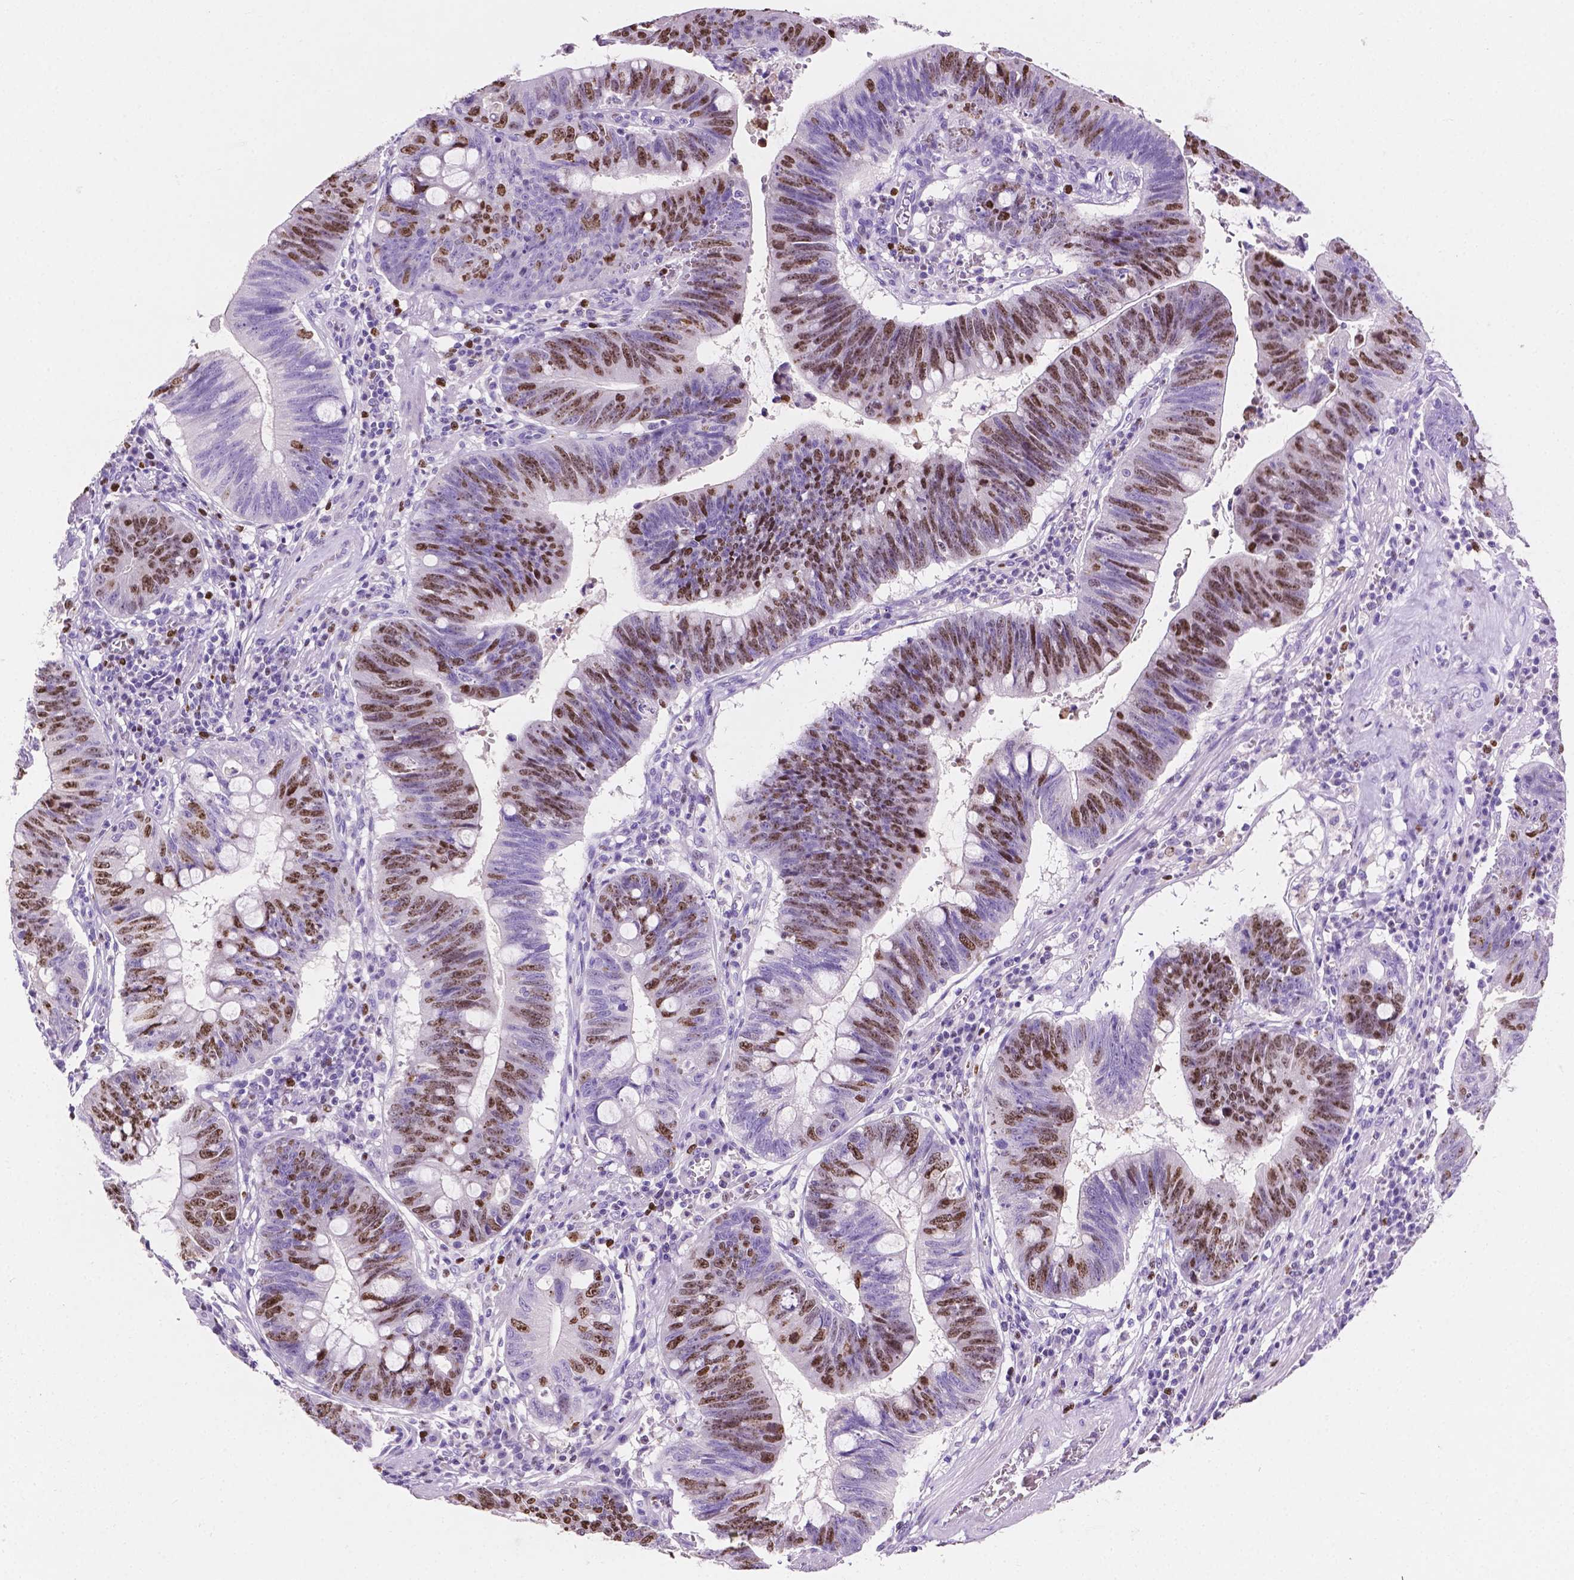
{"staining": {"intensity": "moderate", "quantity": "25%-75%", "location": "nuclear"}, "tissue": "stomach cancer", "cell_type": "Tumor cells", "image_type": "cancer", "snomed": [{"axis": "morphology", "description": "Adenocarcinoma, NOS"}, {"axis": "topography", "description": "Stomach"}], "caption": "DAB immunohistochemical staining of human adenocarcinoma (stomach) demonstrates moderate nuclear protein expression in approximately 25%-75% of tumor cells.", "gene": "SIAH2", "patient": {"sex": "male", "age": 59}}